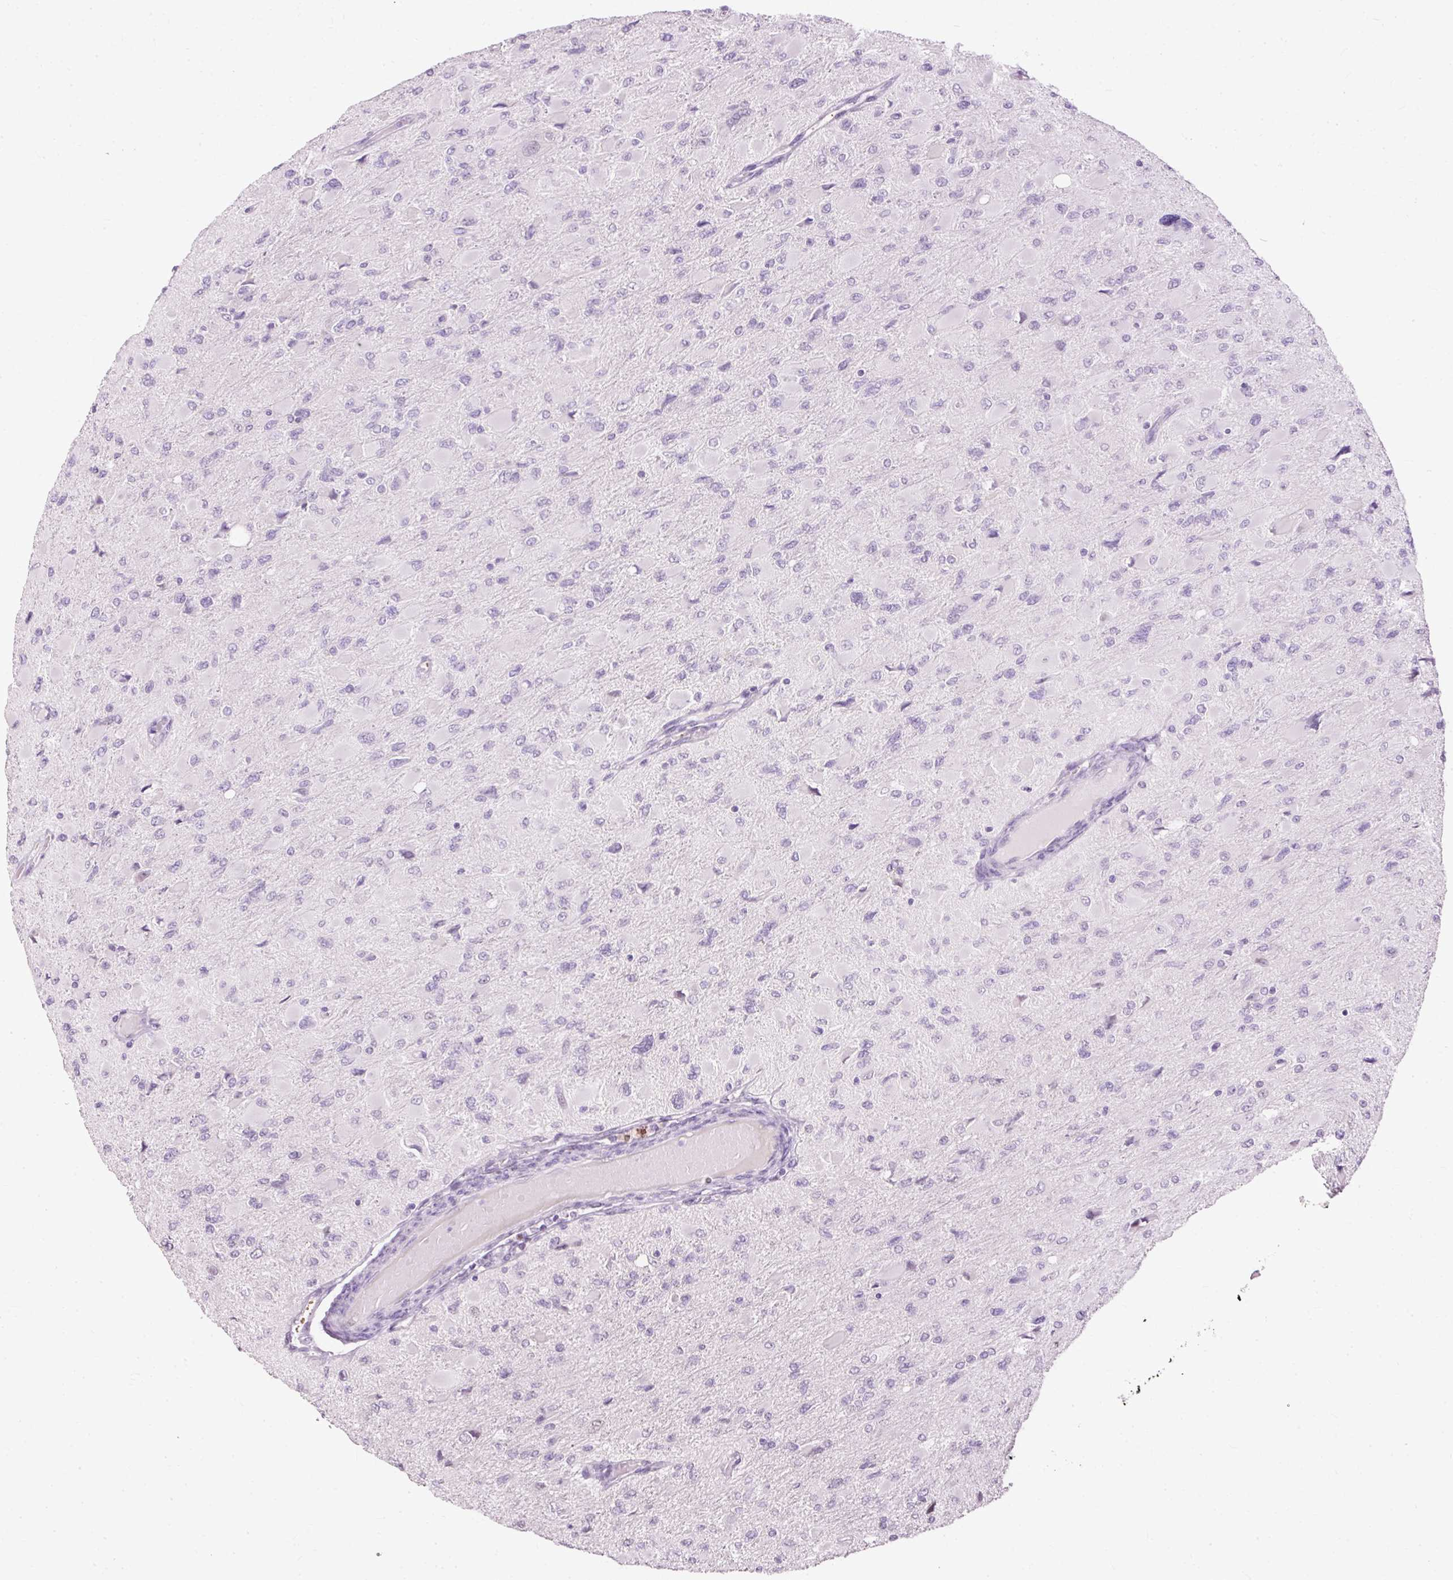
{"staining": {"intensity": "negative", "quantity": "none", "location": "none"}, "tissue": "glioma", "cell_type": "Tumor cells", "image_type": "cancer", "snomed": [{"axis": "morphology", "description": "Glioma, malignant, High grade"}, {"axis": "topography", "description": "Cerebral cortex"}], "caption": "This photomicrograph is of malignant high-grade glioma stained with IHC to label a protein in brown with the nuclei are counter-stained blue. There is no positivity in tumor cells.", "gene": "PDE6B", "patient": {"sex": "female", "age": 36}}